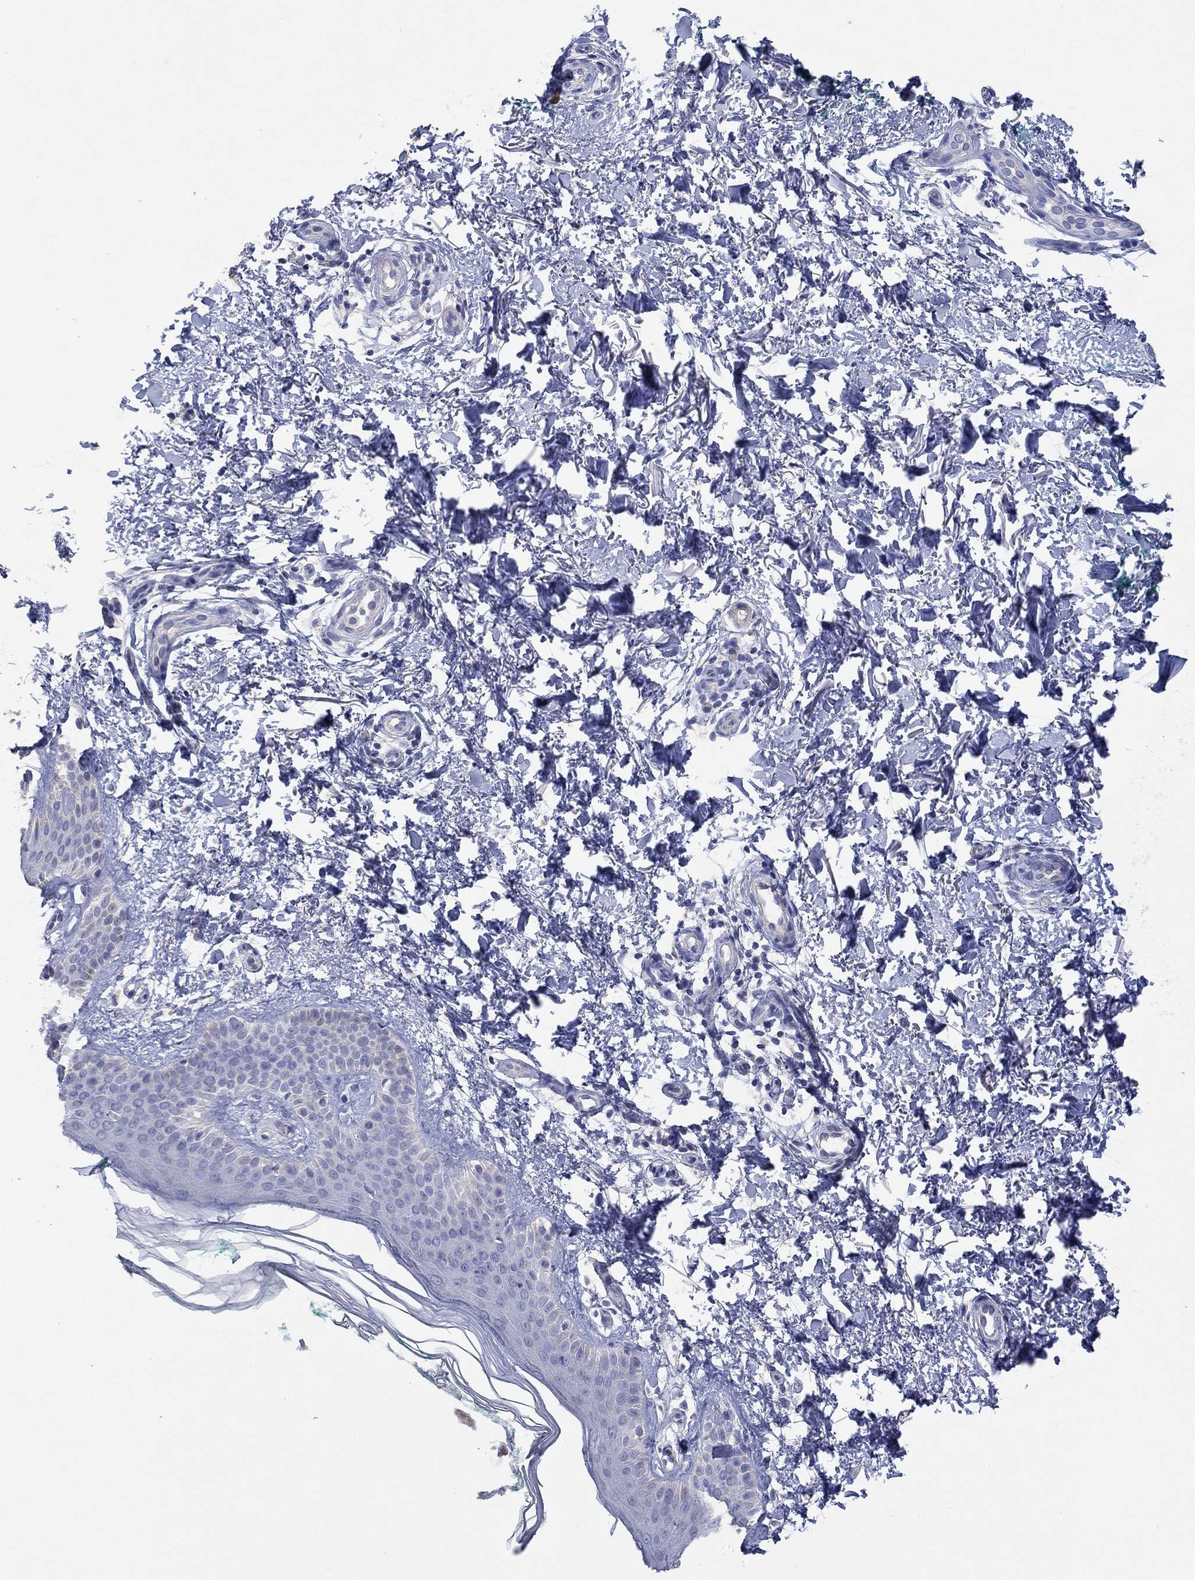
{"staining": {"intensity": "negative", "quantity": "none", "location": "none"}, "tissue": "skin", "cell_type": "Fibroblasts", "image_type": "normal", "snomed": [{"axis": "morphology", "description": "Normal tissue, NOS"}, {"axis": "morphology", "description": "Inflammation, NOS"}, {"axis": "morphology", "description": "Fibrosis, NOS"}, {"axis": "topography", "description": "Skin"}], "caption": "Immunohistochemistry micrograph of unremarkable skin: skin stained with DAB demonstrates no significant protein positivity in fibroblasts.", "gene": "CLVS1", "patient": {"sex": "male", "age": 71}}